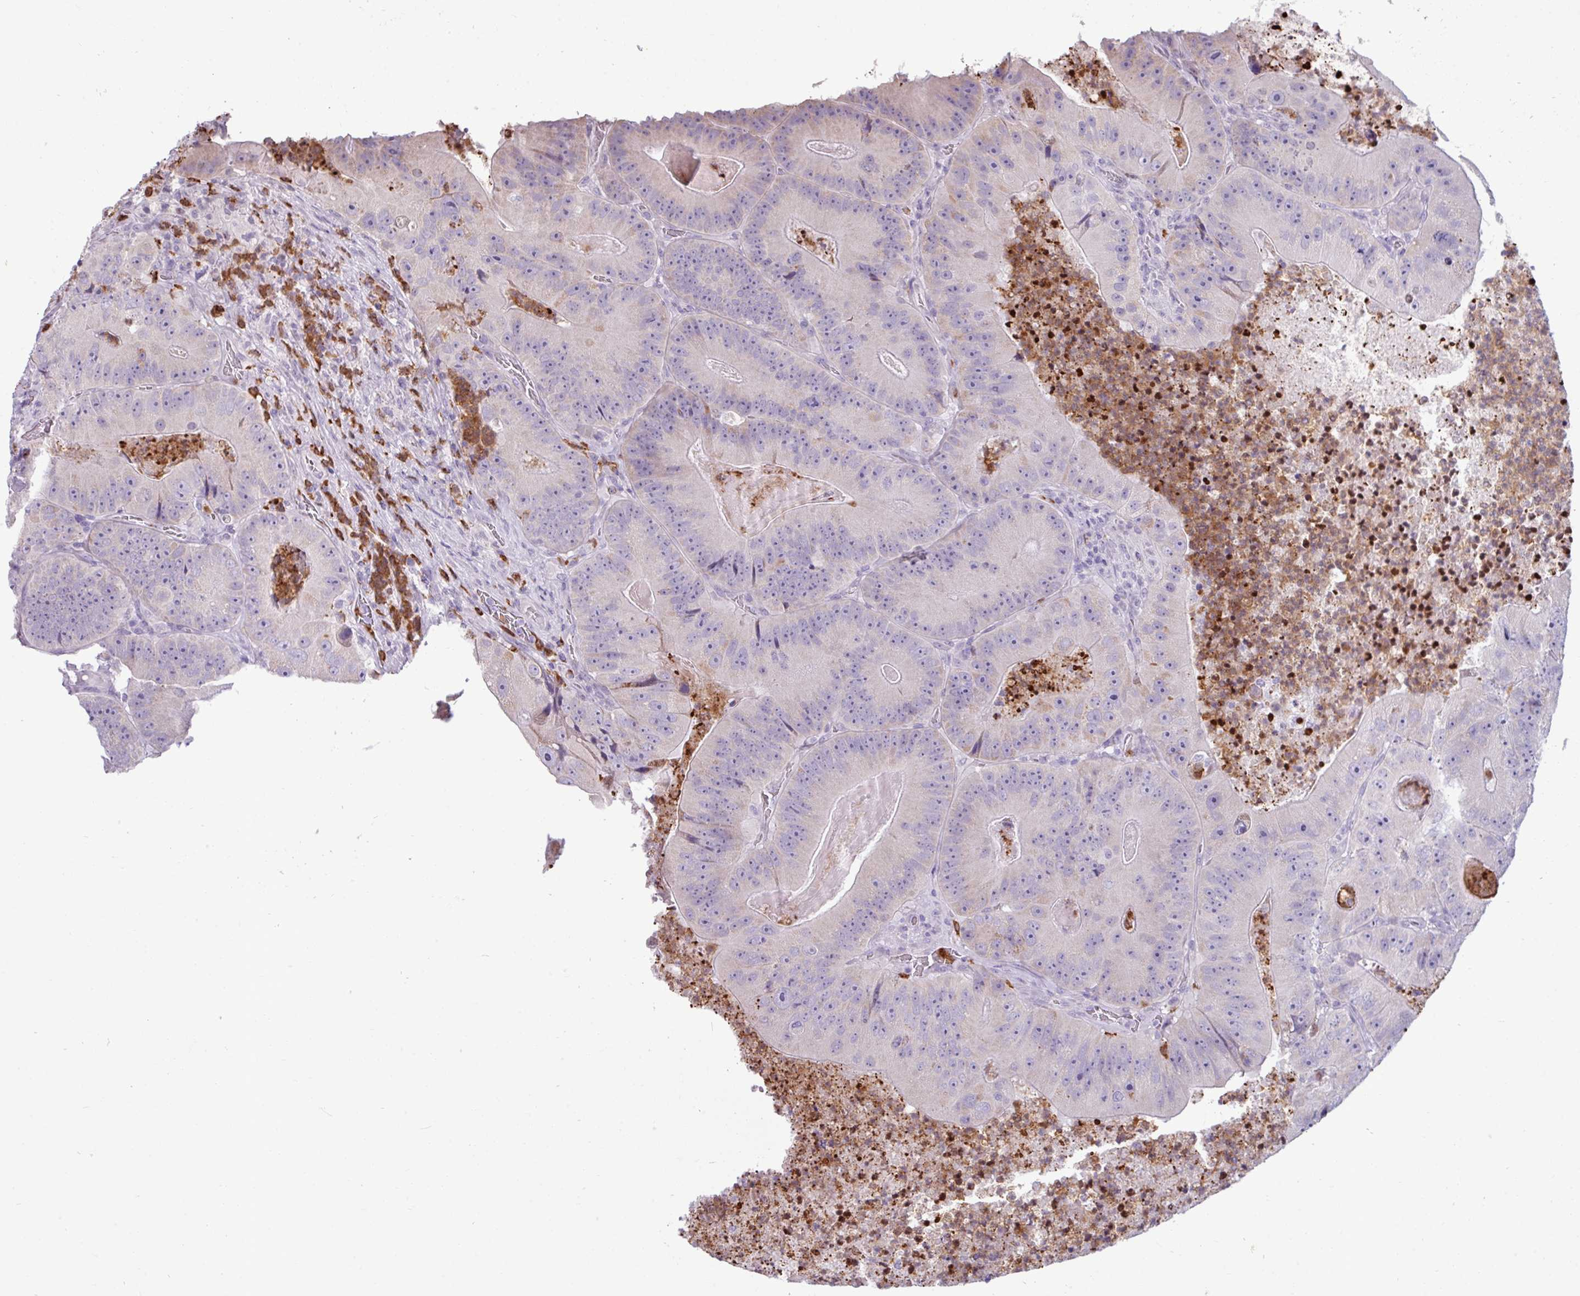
{"staining": {"intensity": "negative", "quantity": "none", "location": "none"}, "tissue": "colorectal cancer", "cell_type": "Tumor cells", "image_type": "cancer", "snomed": [{"axis": "morphology", "description": "Adenocarcinoma, NOS"}, {"axis": "topography", "description": "Colon"}], "caption": "The micrograph reveals no significant staining in tumor cells of adenocarcinoma (colorectal). Brightfield microscopy of immunohistochemistry (IHC) stained with DAB (brown) and hematoxylin (blue), captured at high magnification.", "gene": "TRIM39", "patient": {"sex": "female", "age": 86}}